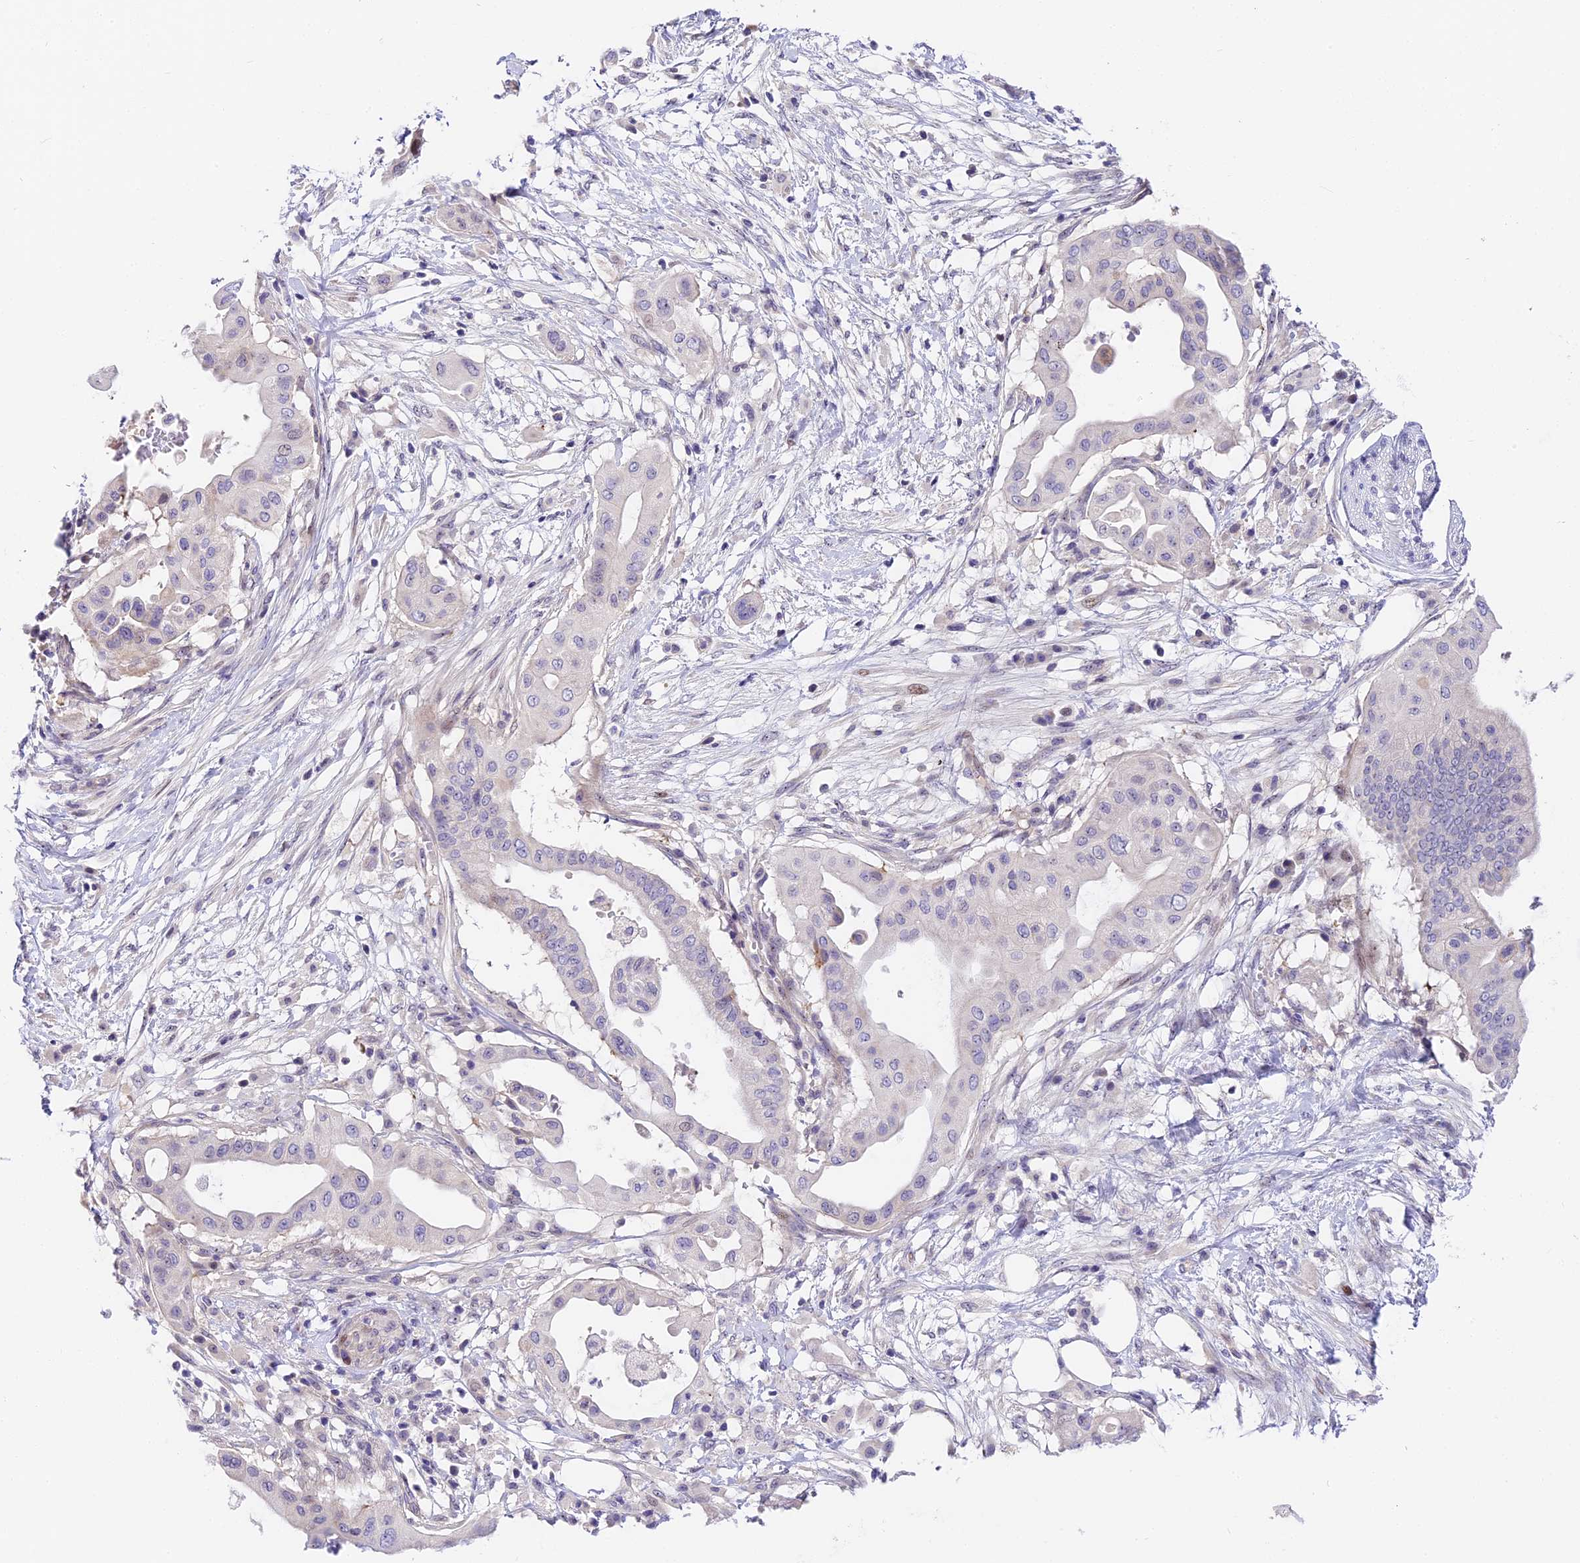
{"staining": {"intensity": "negative", "quantity": "none", "location": "none"}, "tissue": "pancreatic cancer", "cell_type": "Tumor cells", "image_type": "cancer", "snomed": [{"axis": "morphology", "description": "Adenocarcinoma, NOS"}, {"axis": "topography", "description": "Pancreas"}], "caption": "An image of pancreatic adenocarcinoma stained for a protein shows no brown staining in tumor cells.", "gene": "MIDN", "patient": {"sex": "male", "age": 68}}